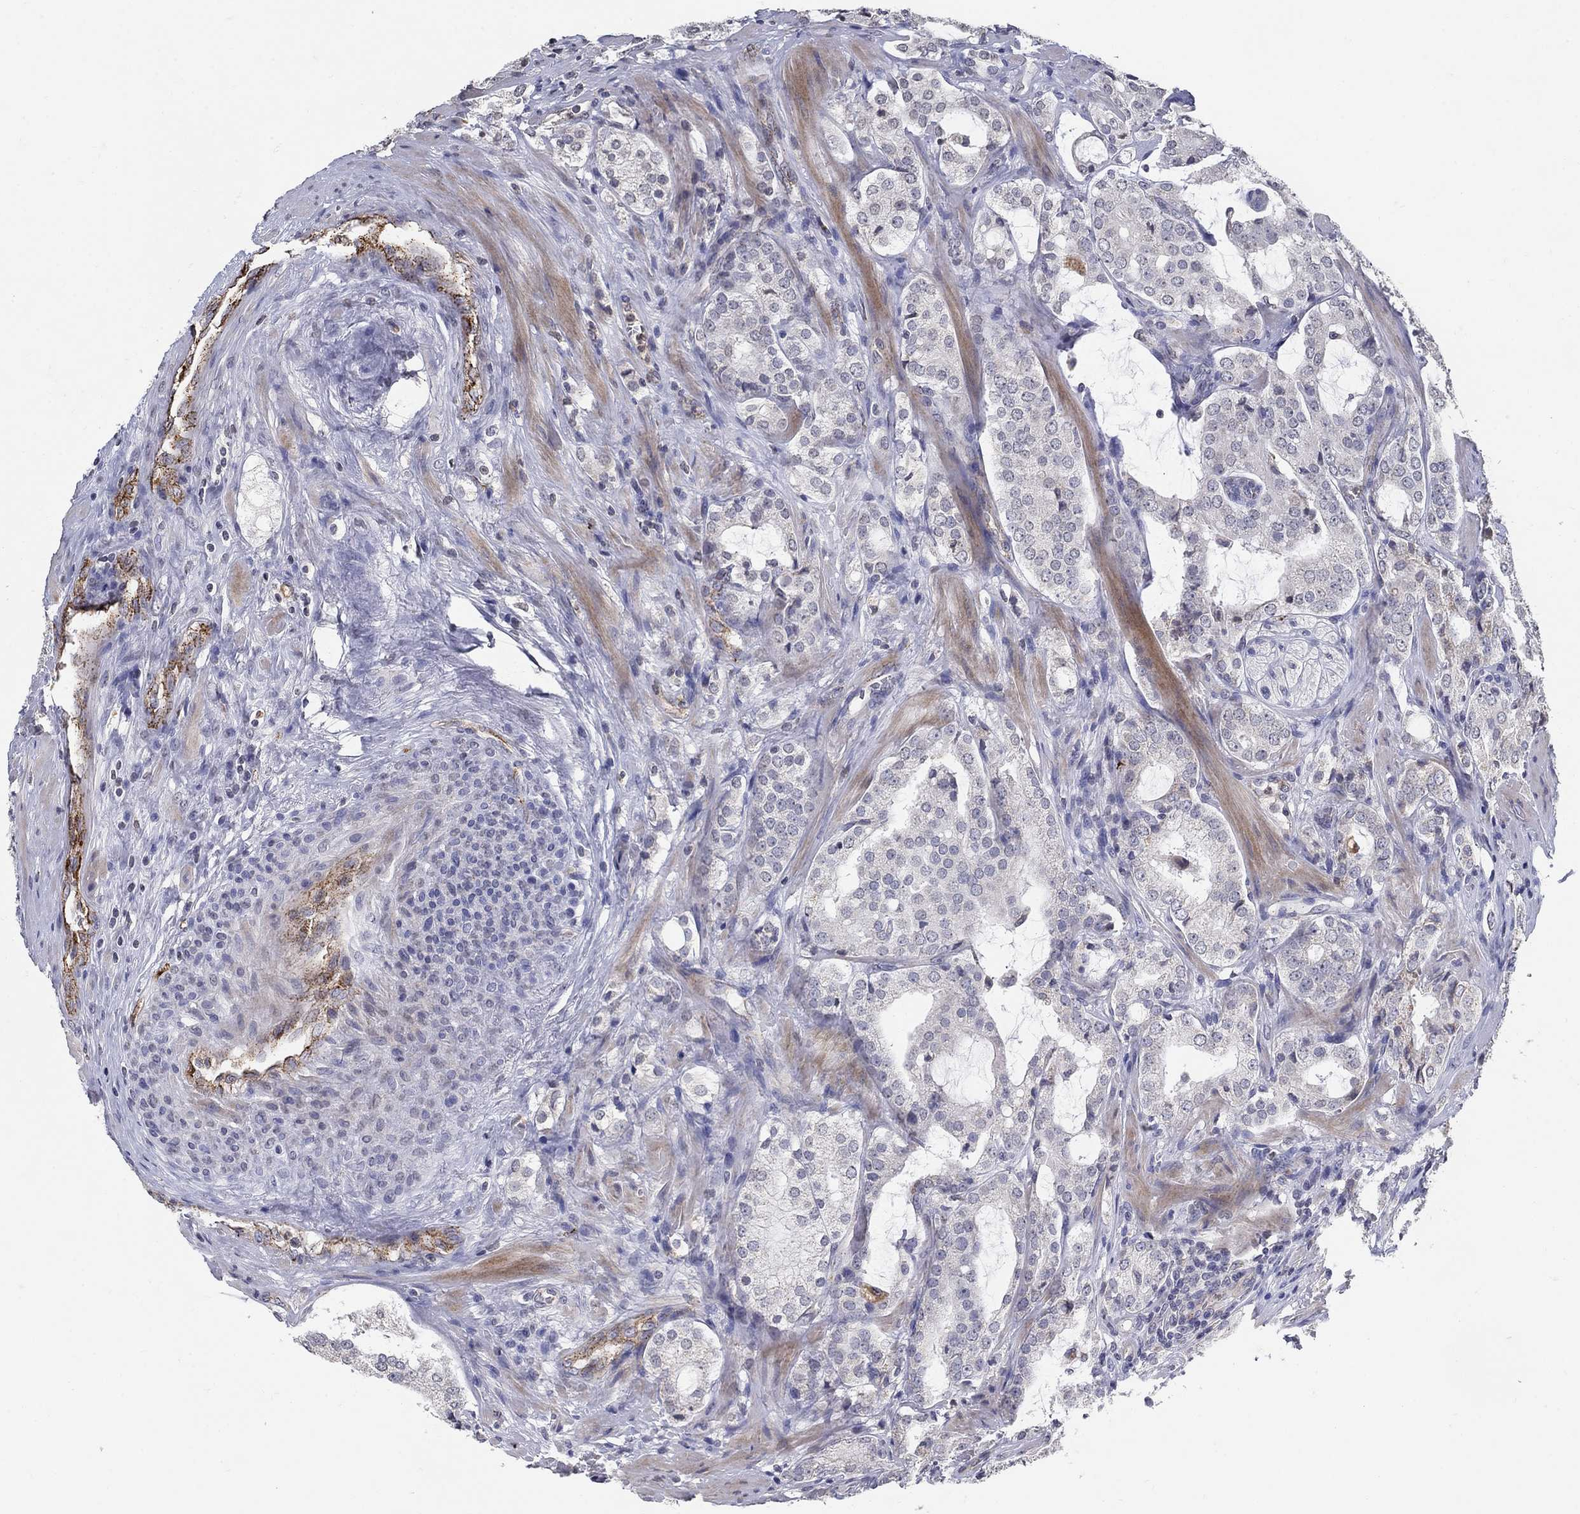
{"staining": {"intensity": "negative", "quantity": "none", "location": "none"}, "tissue": "prostate cancer", "cell_type": "Tumor cells", "image_type": "cancer", "snomed": [{"axis": "morphology", "description": "Adenocarcinoma, NOS"}, {"axis": "topography", "description": "Prostate"}], "caption": "This photomicrograph is of prostate adenocarcinoma stained with immunohistochemistry (IHC) to label a protein in brown with the nuclei are counter-stained blue. There is no staining in tumor cells.", "gene": "TINAG", "patient": {"sex": "male", "age": 66}}